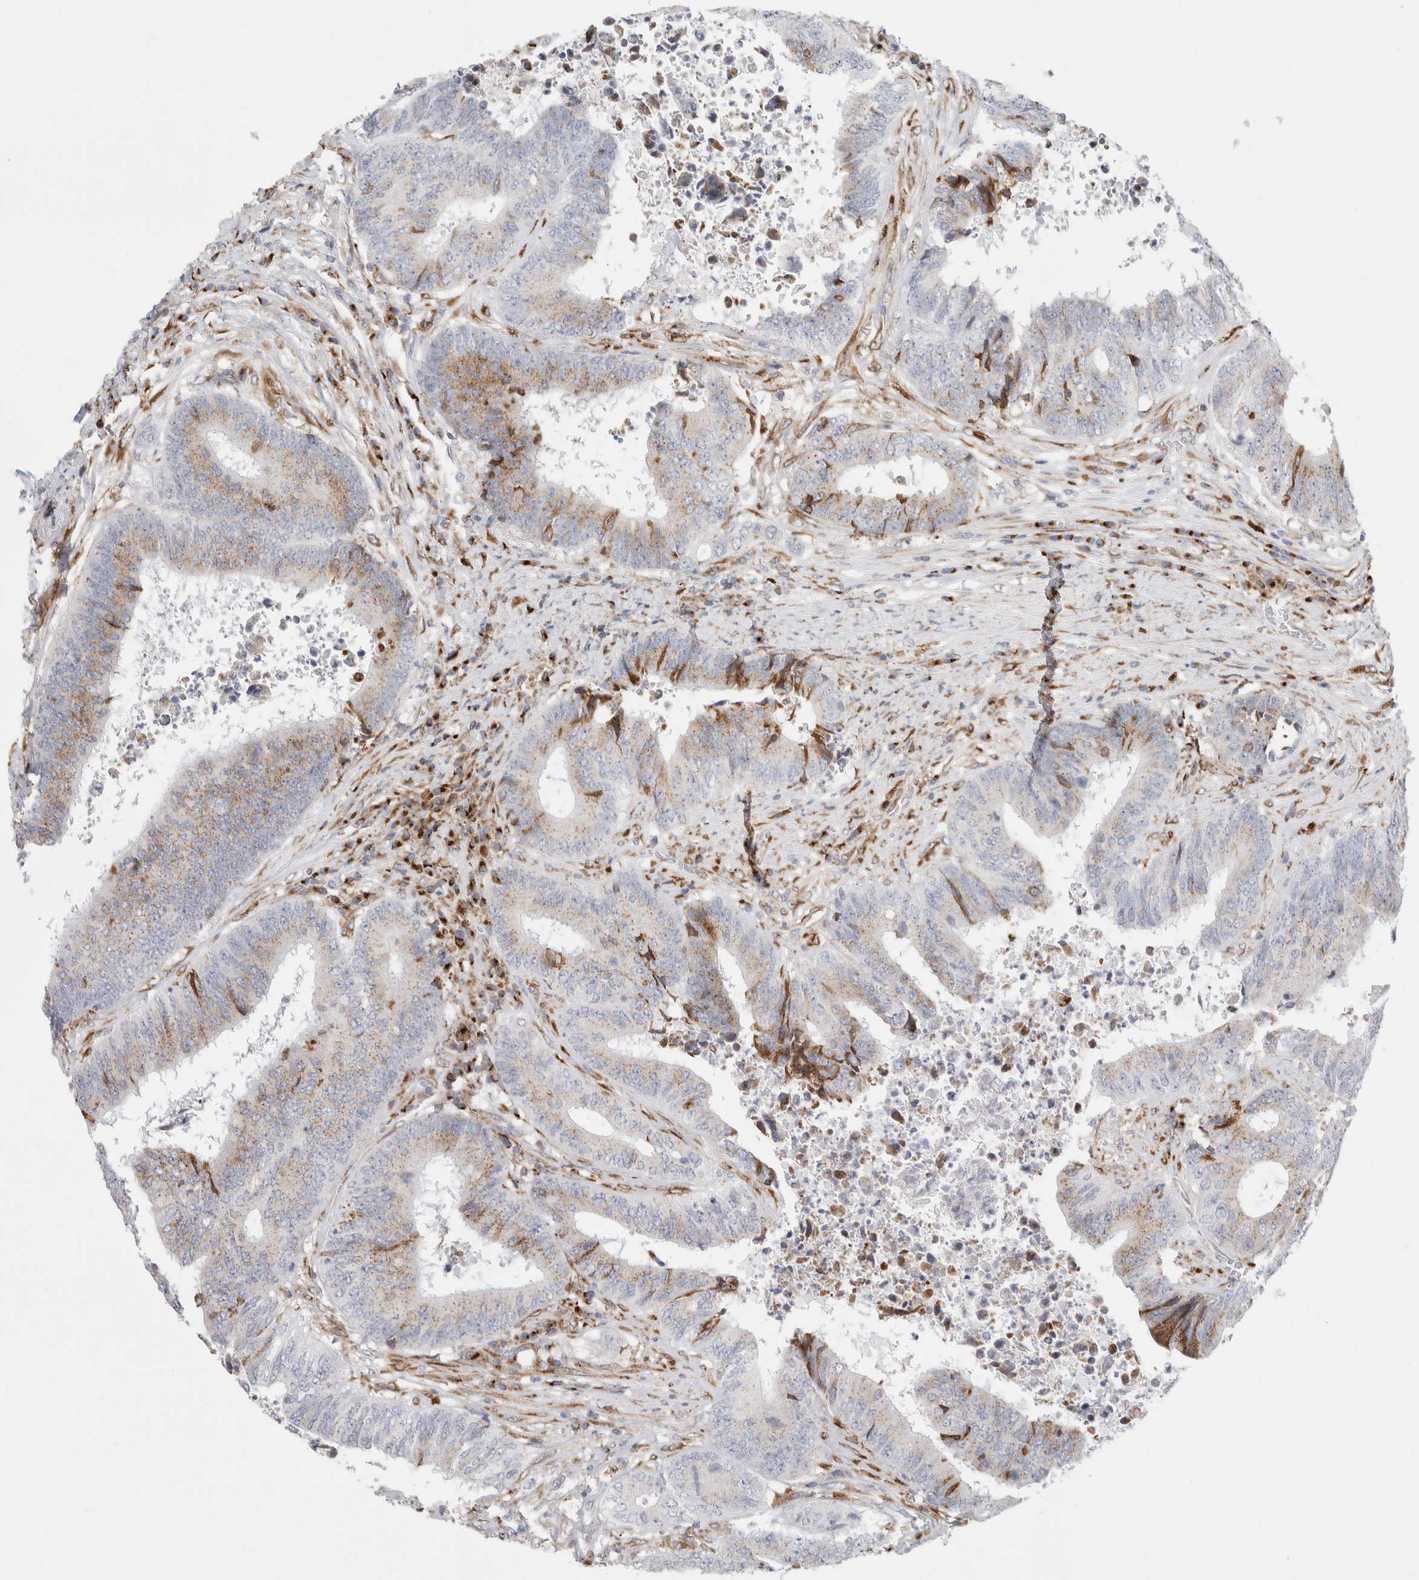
{"staining": {"intensity": "moderate", "quantity": ">75%", "location": "cytoplasmic/membranous"}, "tissue": "colorectal cancer", "cell_type": "Tumor cells", "image_type": "cancer", "snomed": [{"axis": "morphology", "description": "Adenocarcinoma, NOS"}, {"axis": "topography", "description": "Rectum"}], "caption": "Human colorectal cancer stained with a protein marker displays moderate staining in tumor cells.", "gene": "MCFD2", "patient": {"sex": "male", "age": 72}}